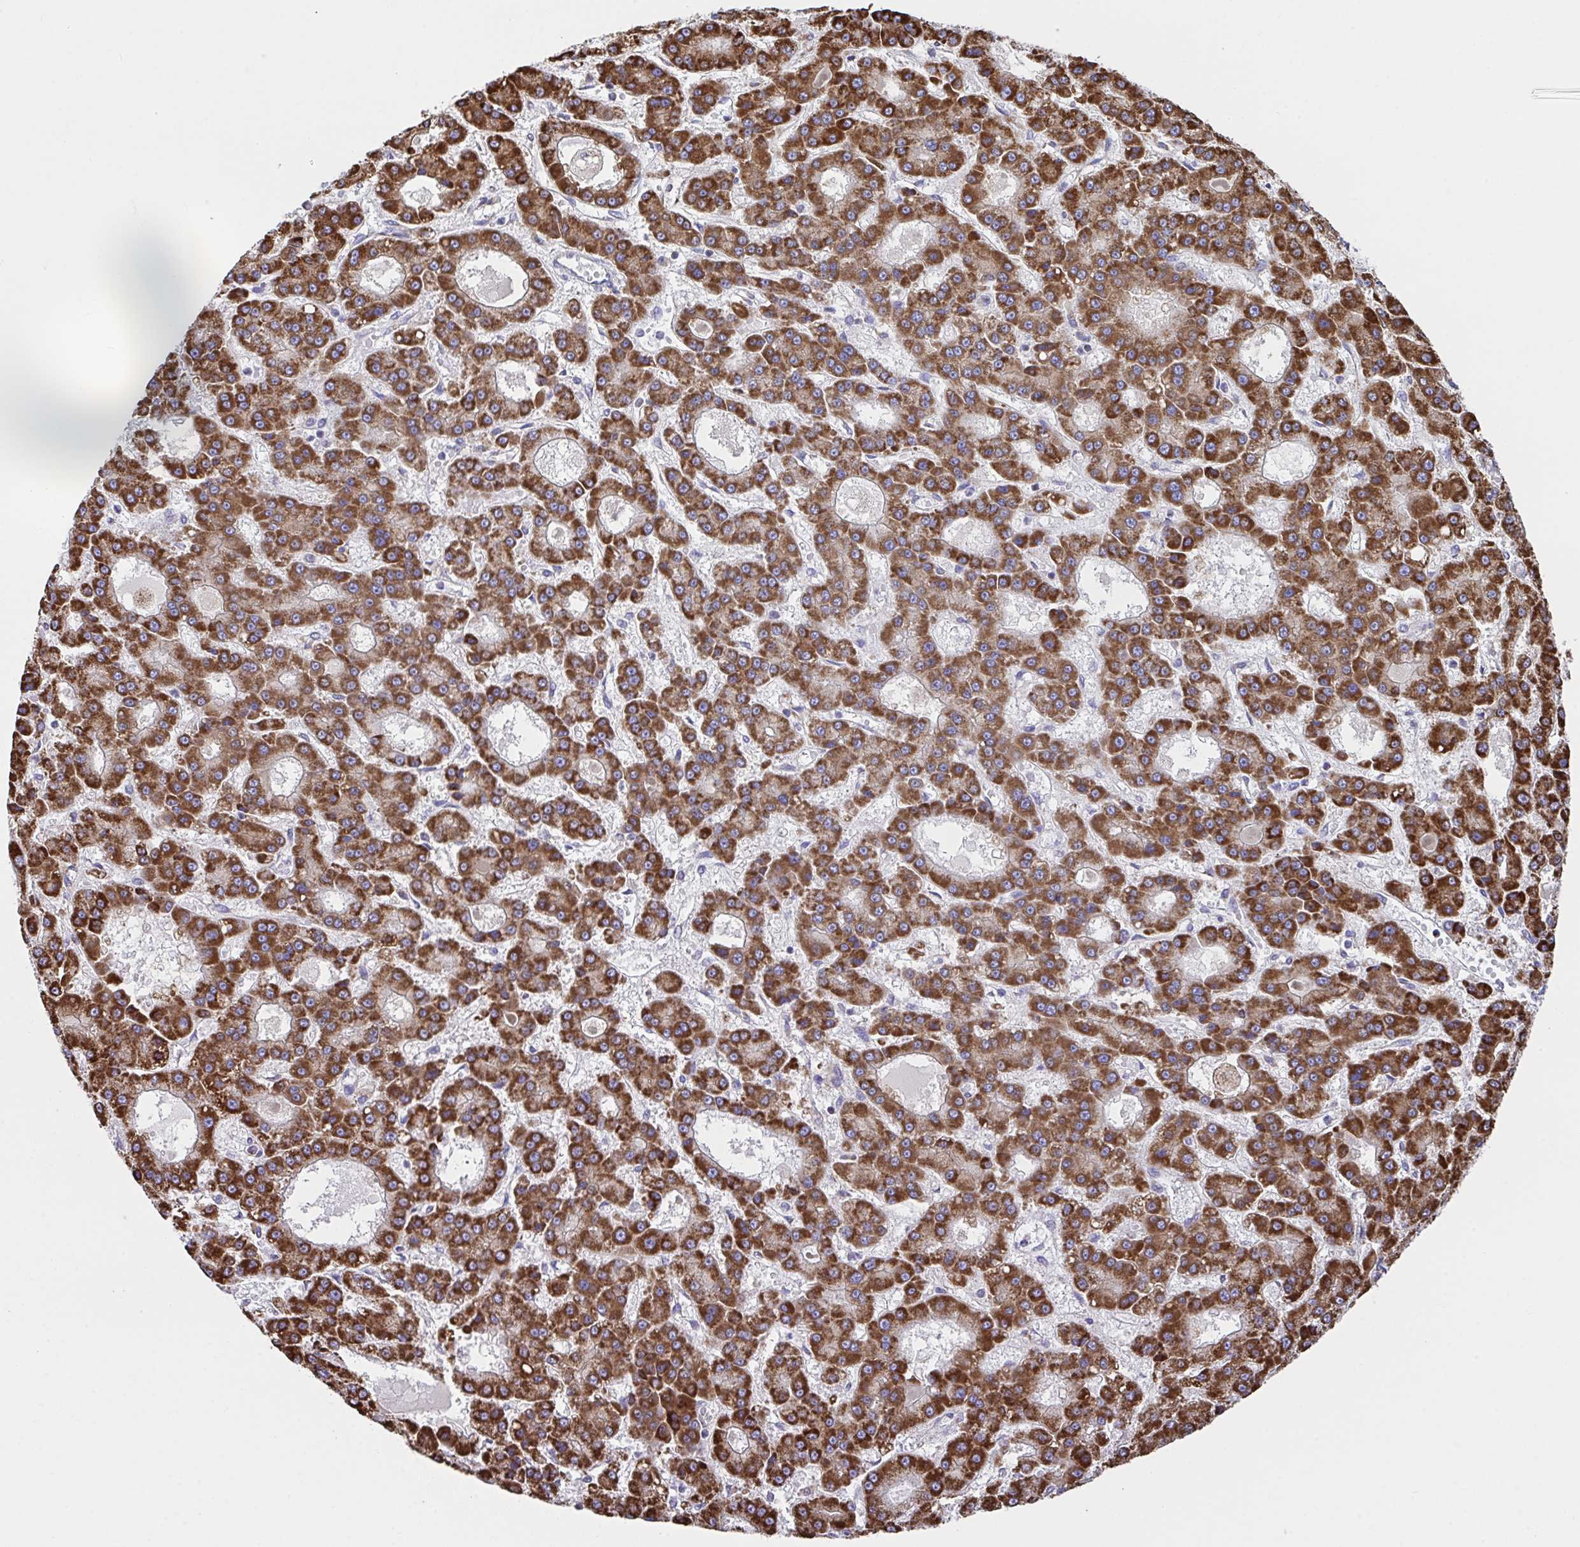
{"staining": {"intensity": "strong", "quantity": ">75%", "location": "cytoplasmic/membranous"}, "tissue": "liver cancer", "cell_type": "Tumor cells", "image_type": "cancer", "snomed": [{"axis": "morphology", "description": "Carcinoma, Hepatocellular, NOS"}, {"axis": "topography", "description": "Liver"}], "caption": "IHC (DAB) staining of liver cancer displays strong cytoplasmic/membranous protein positivity in approximately >75% of tumor cells.", "gene": "PCMTD2", "patient": {"sex": "male", "age": 70}}